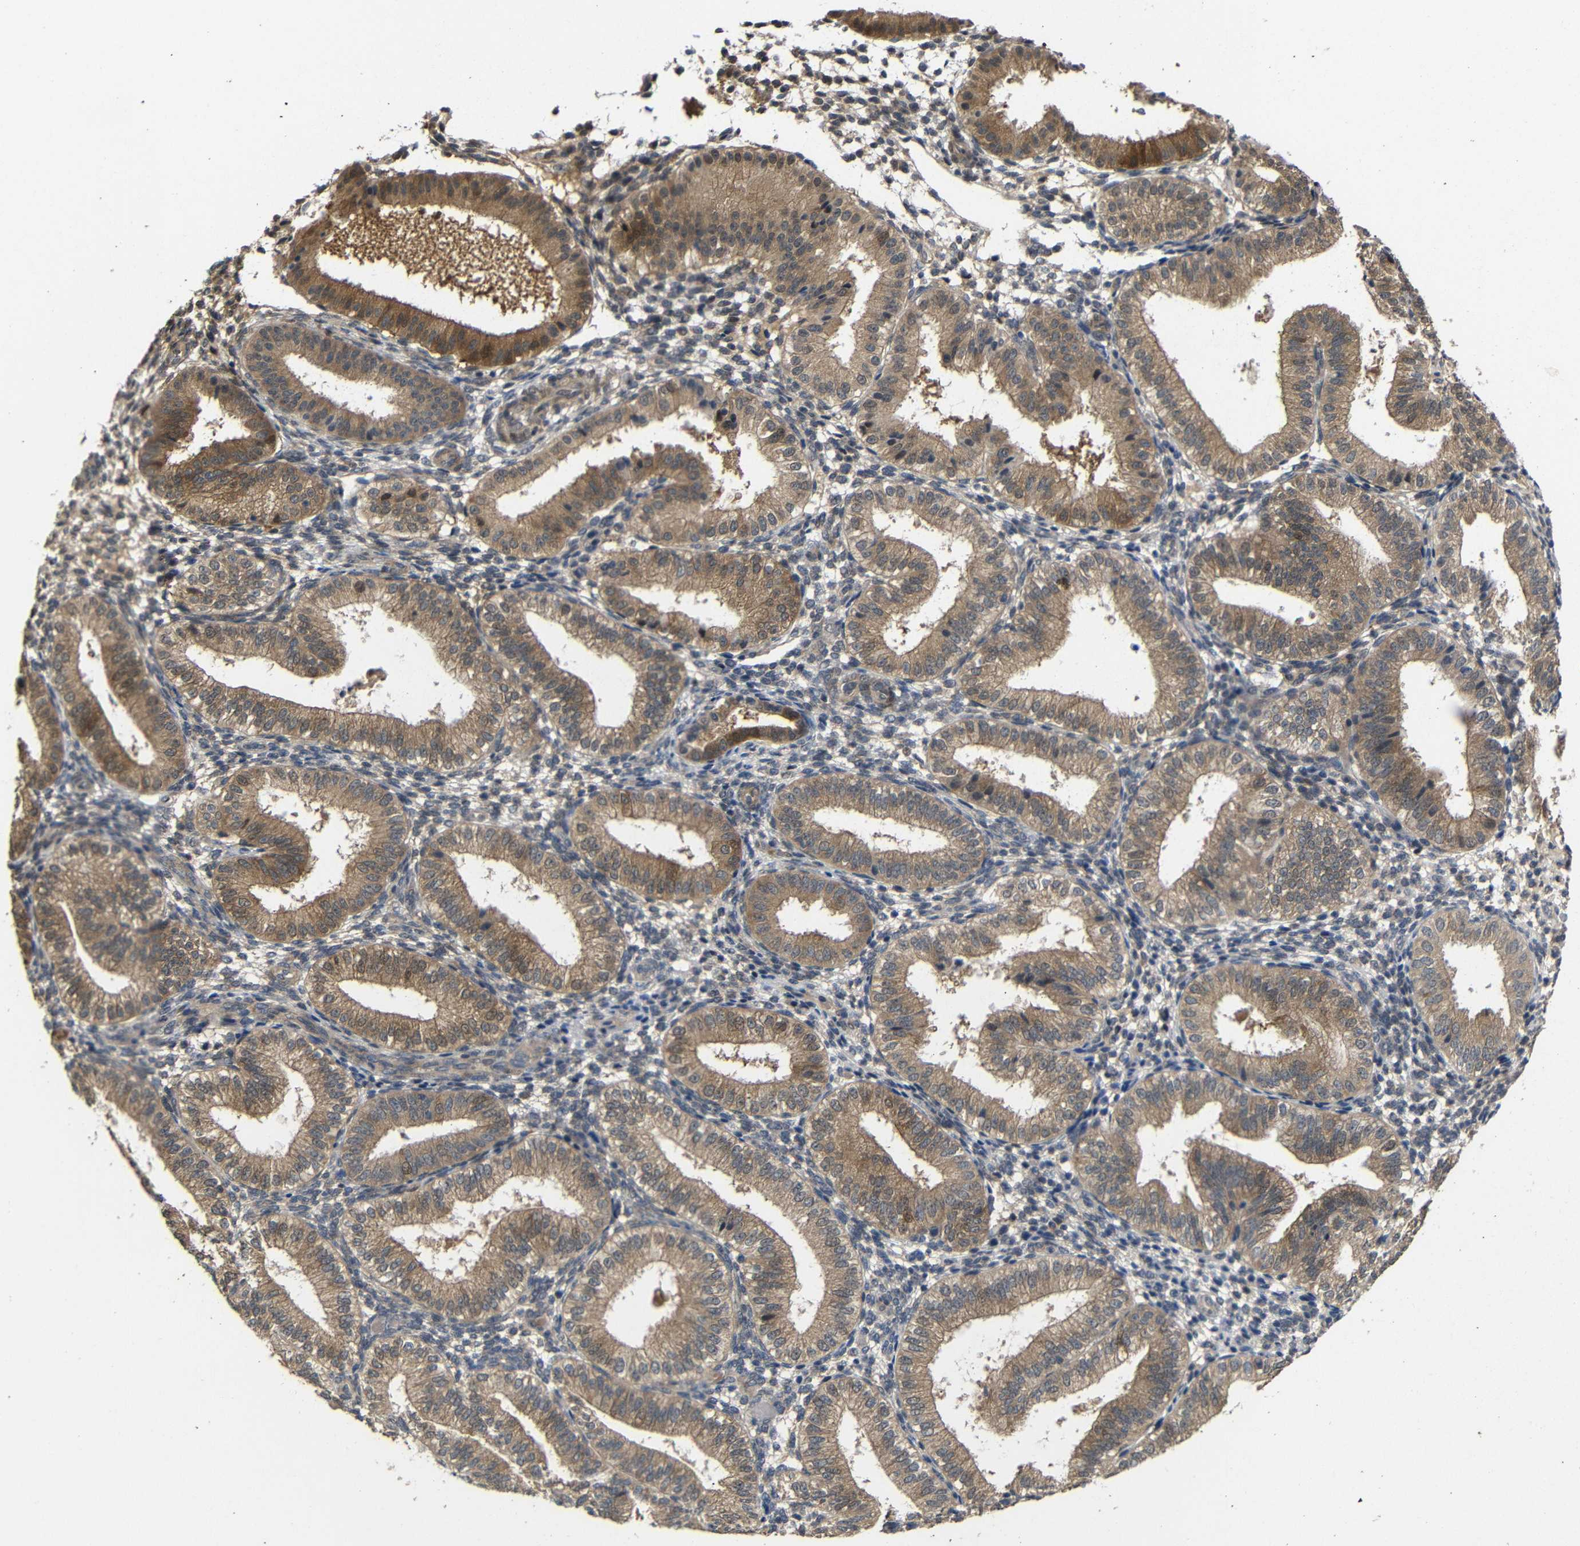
{"staining": {"intensity": "weak", "quantity": "25%-75%", "location": "cytoplasmic/membranous"}, "tissue": "endometrium", "cell_type": "Cells in endometrial stroma", "image_type": "normal", "snomed": [{"axis": "morphology", "description": "Normal tissue, NOS"}, {"axis": "topography", "description": "Endometrium"}], "caption": "The photomicrograph demonstrates a brown stain indicating the presence of a protein in the cytoplasmic/membranous of cells in endometrial stroma in endometrium. (DAB IHC, brown staining for protein, blue staining for nuclei).", "gene": "ATG12", "patient": {"sex": "female", "age": 39}}